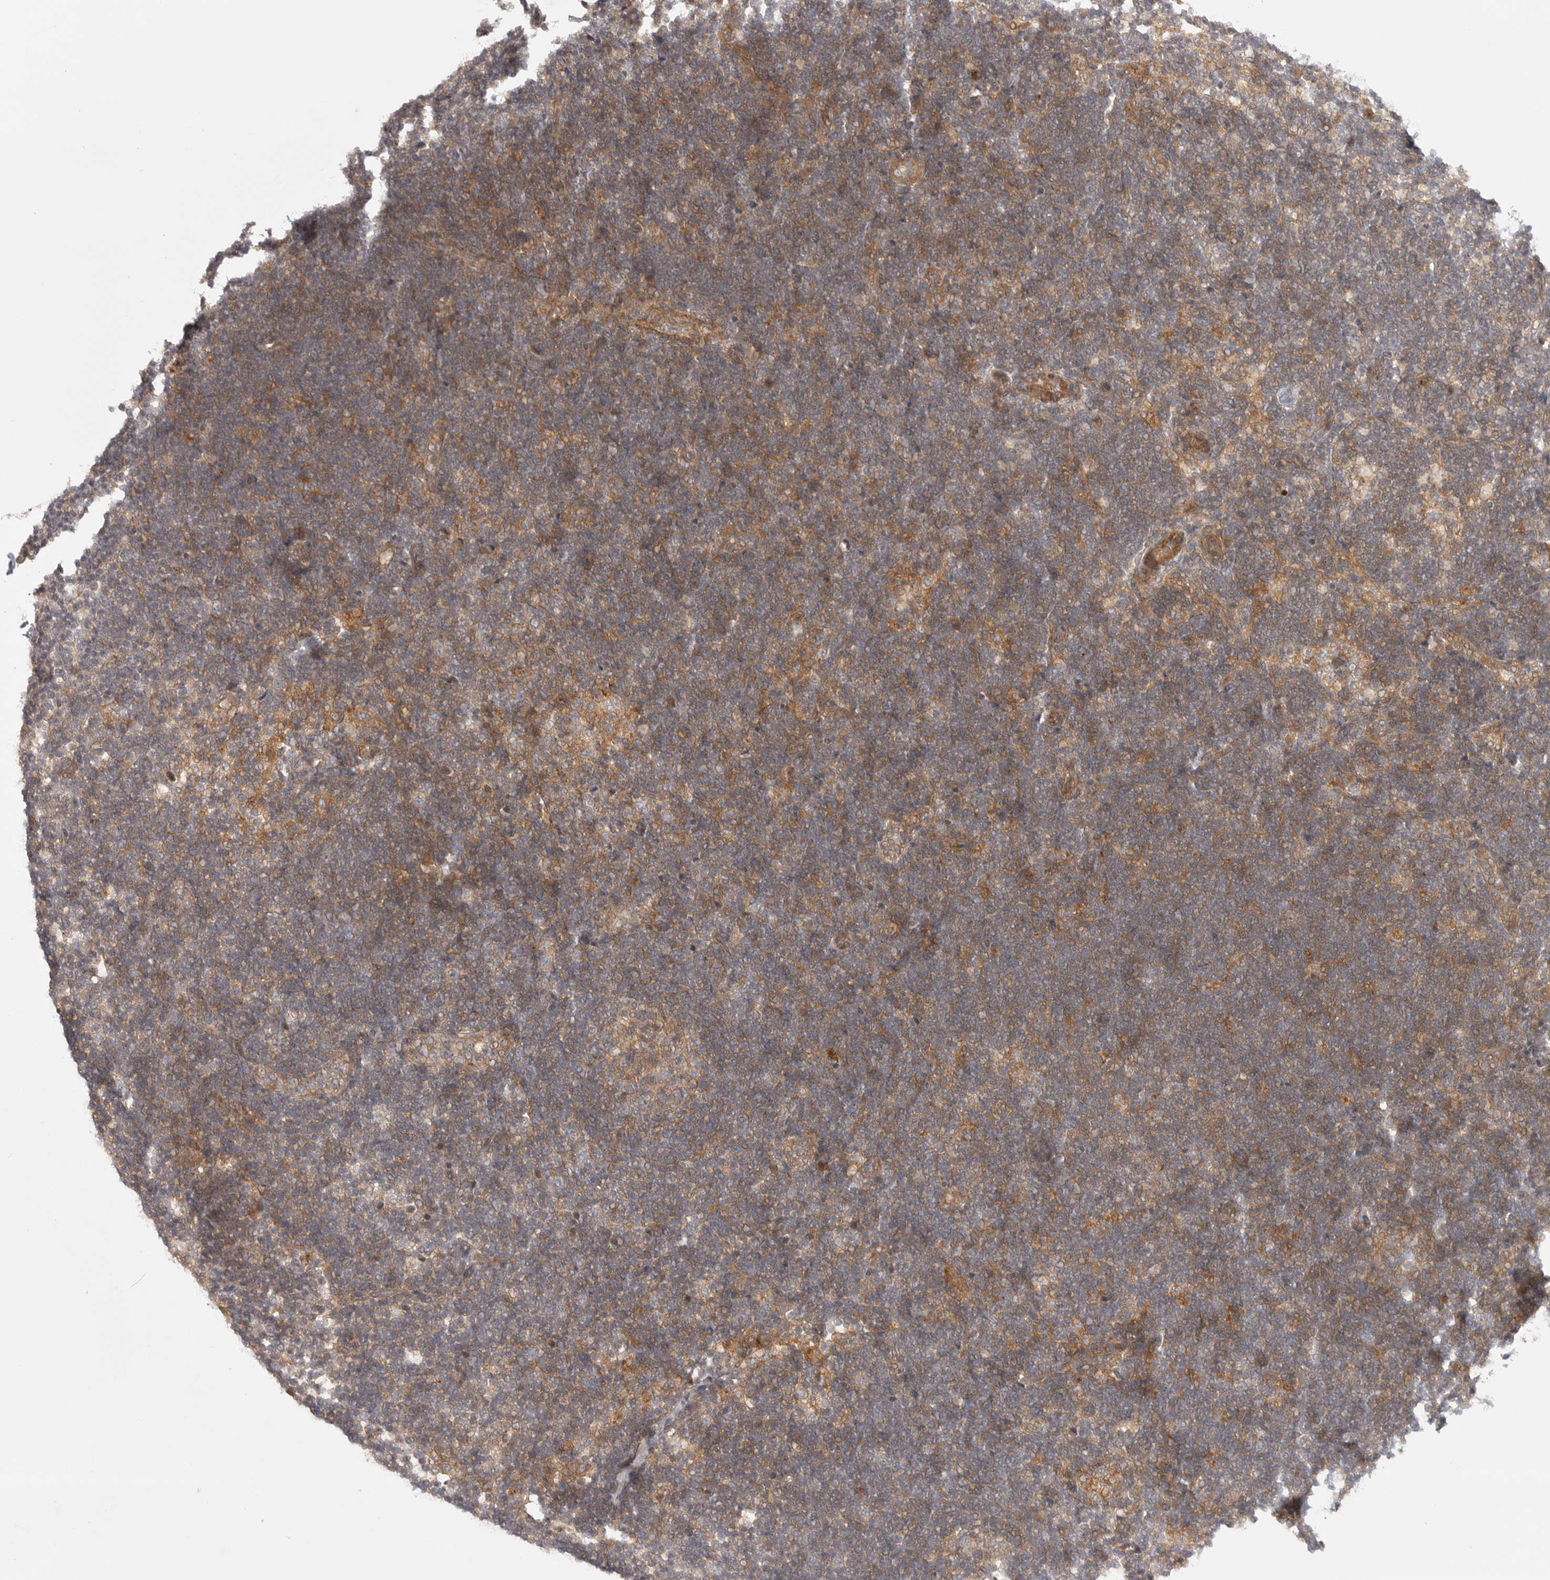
{"staining": {"intensity": "moderate", "quantity": ">75%", "location": "cytoplasmic/membranous"}, "tissue": "lymph node", "cell_type": "Germinal center cells", "image_type": "normal", "snomed": [{"axis": "morphology", "description": "Normal tissue, NOS"}, {"axis": "topography", "description": "Lymph node"}], "caption": "A brown stain highlights moderate cytoplasmic/membranous positivity of a protein in germinal center cells of normal lymph node. The staining was performed using DAB (3,3'-diaminobenzidine) to visualize the protein expression in brown, while the nuclei were stained in blue with hematoxylin (Magnification: 20x).", "gene": "CCPG1", "patient": {"sex": "female", "age": 22}}